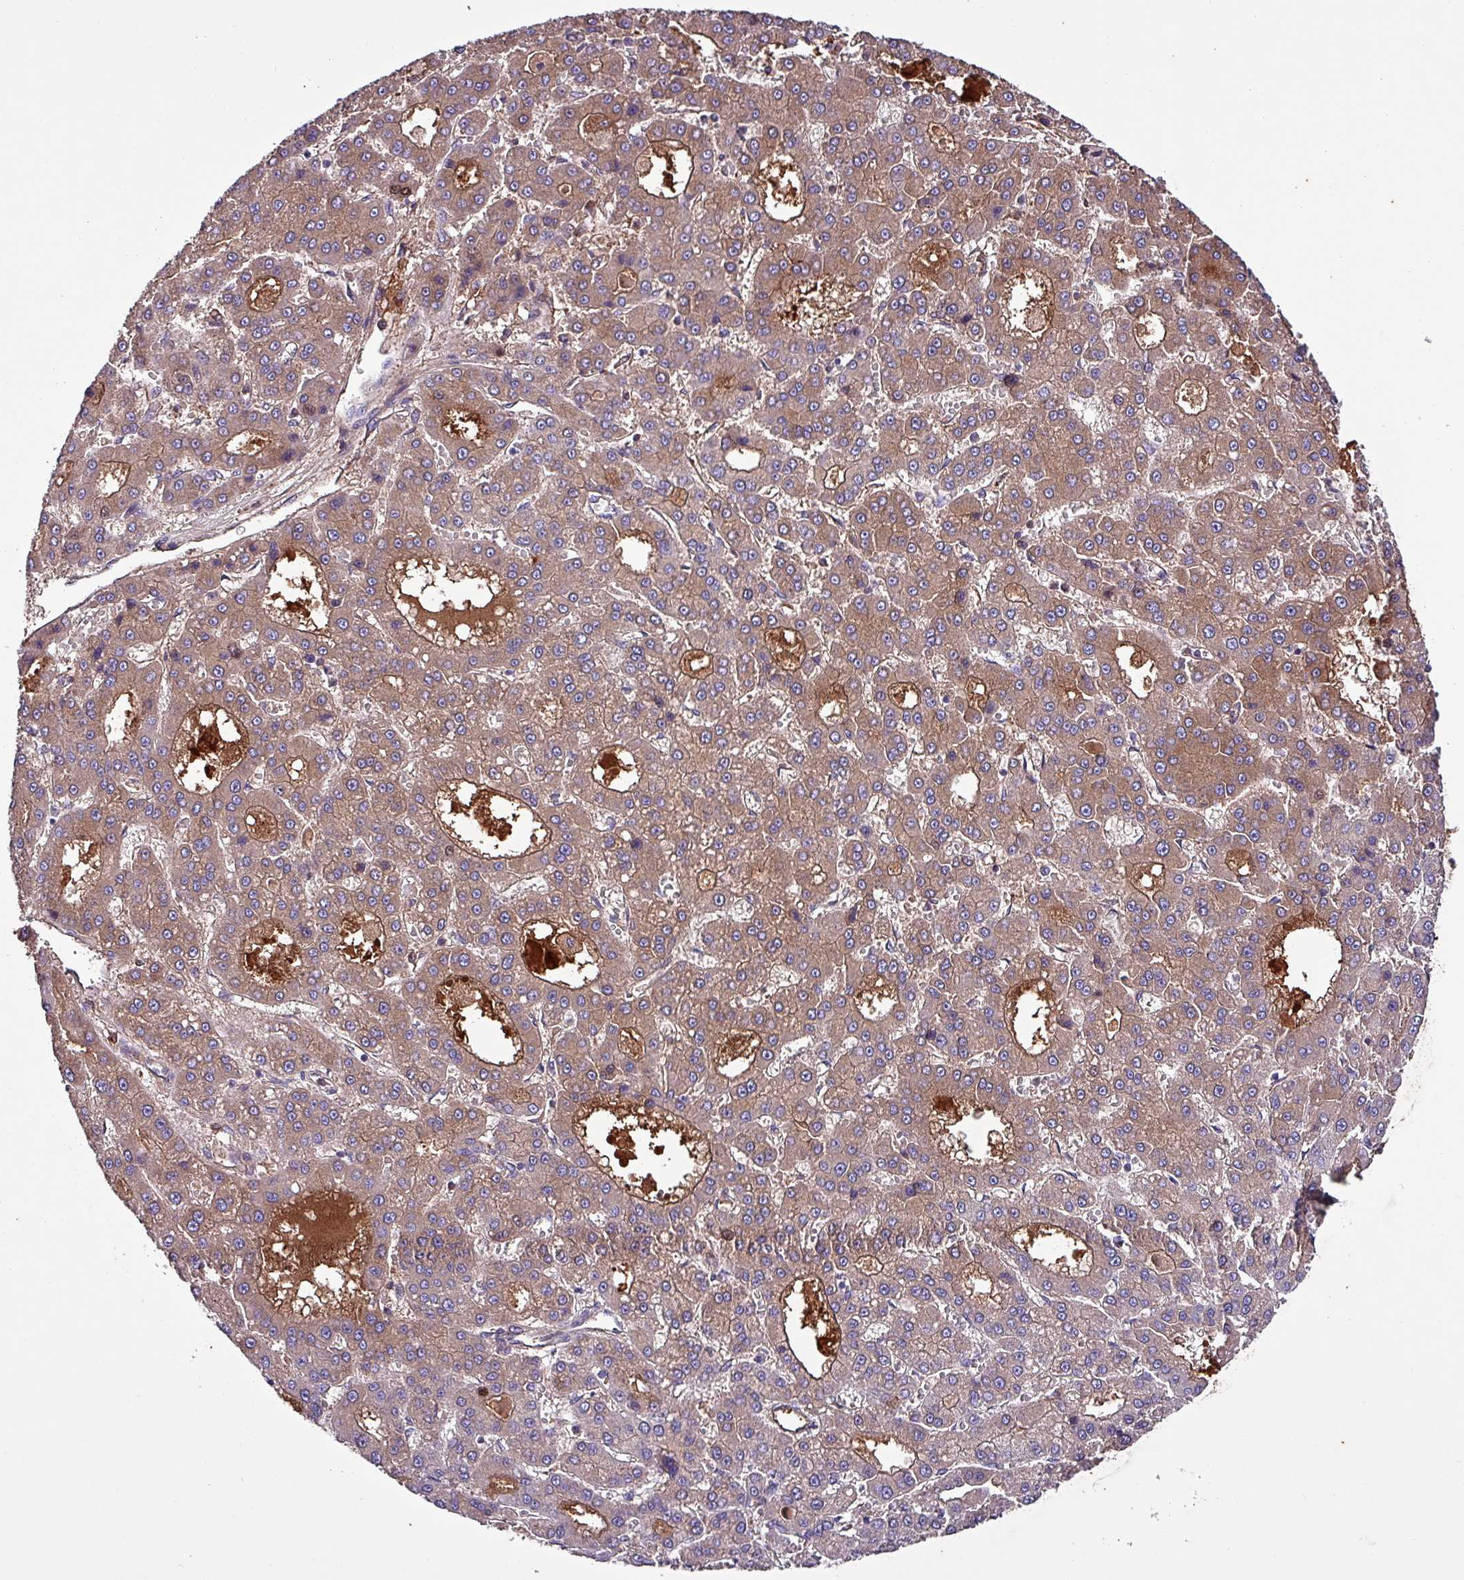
{"staining": {"intensity": "moderate", "quantity": "25%-75%", "location": "cytoplasmic/membranous"}, "tissue": "liver cancer", "cell_type": "Tumor cells", "image_type": "cancer", "snomed": [{"axis": "morphology", "description": "Carcinoma, Hepatocellular, NOS"}, {"axis": "topography", "description": "Liver"}], "caption": "A micrograph of human hepatocellular carcinoma (liver) stained for a protein displays moderate cytoplasmic/membranous brown staining in tumor cells. The protein of interest is stained brown, and the nuclei are stained in blue (DAB IHC with brightfield microscopy, high magnification).", "gene": "HP", "patient": {"sex": "male", "age": 70}}